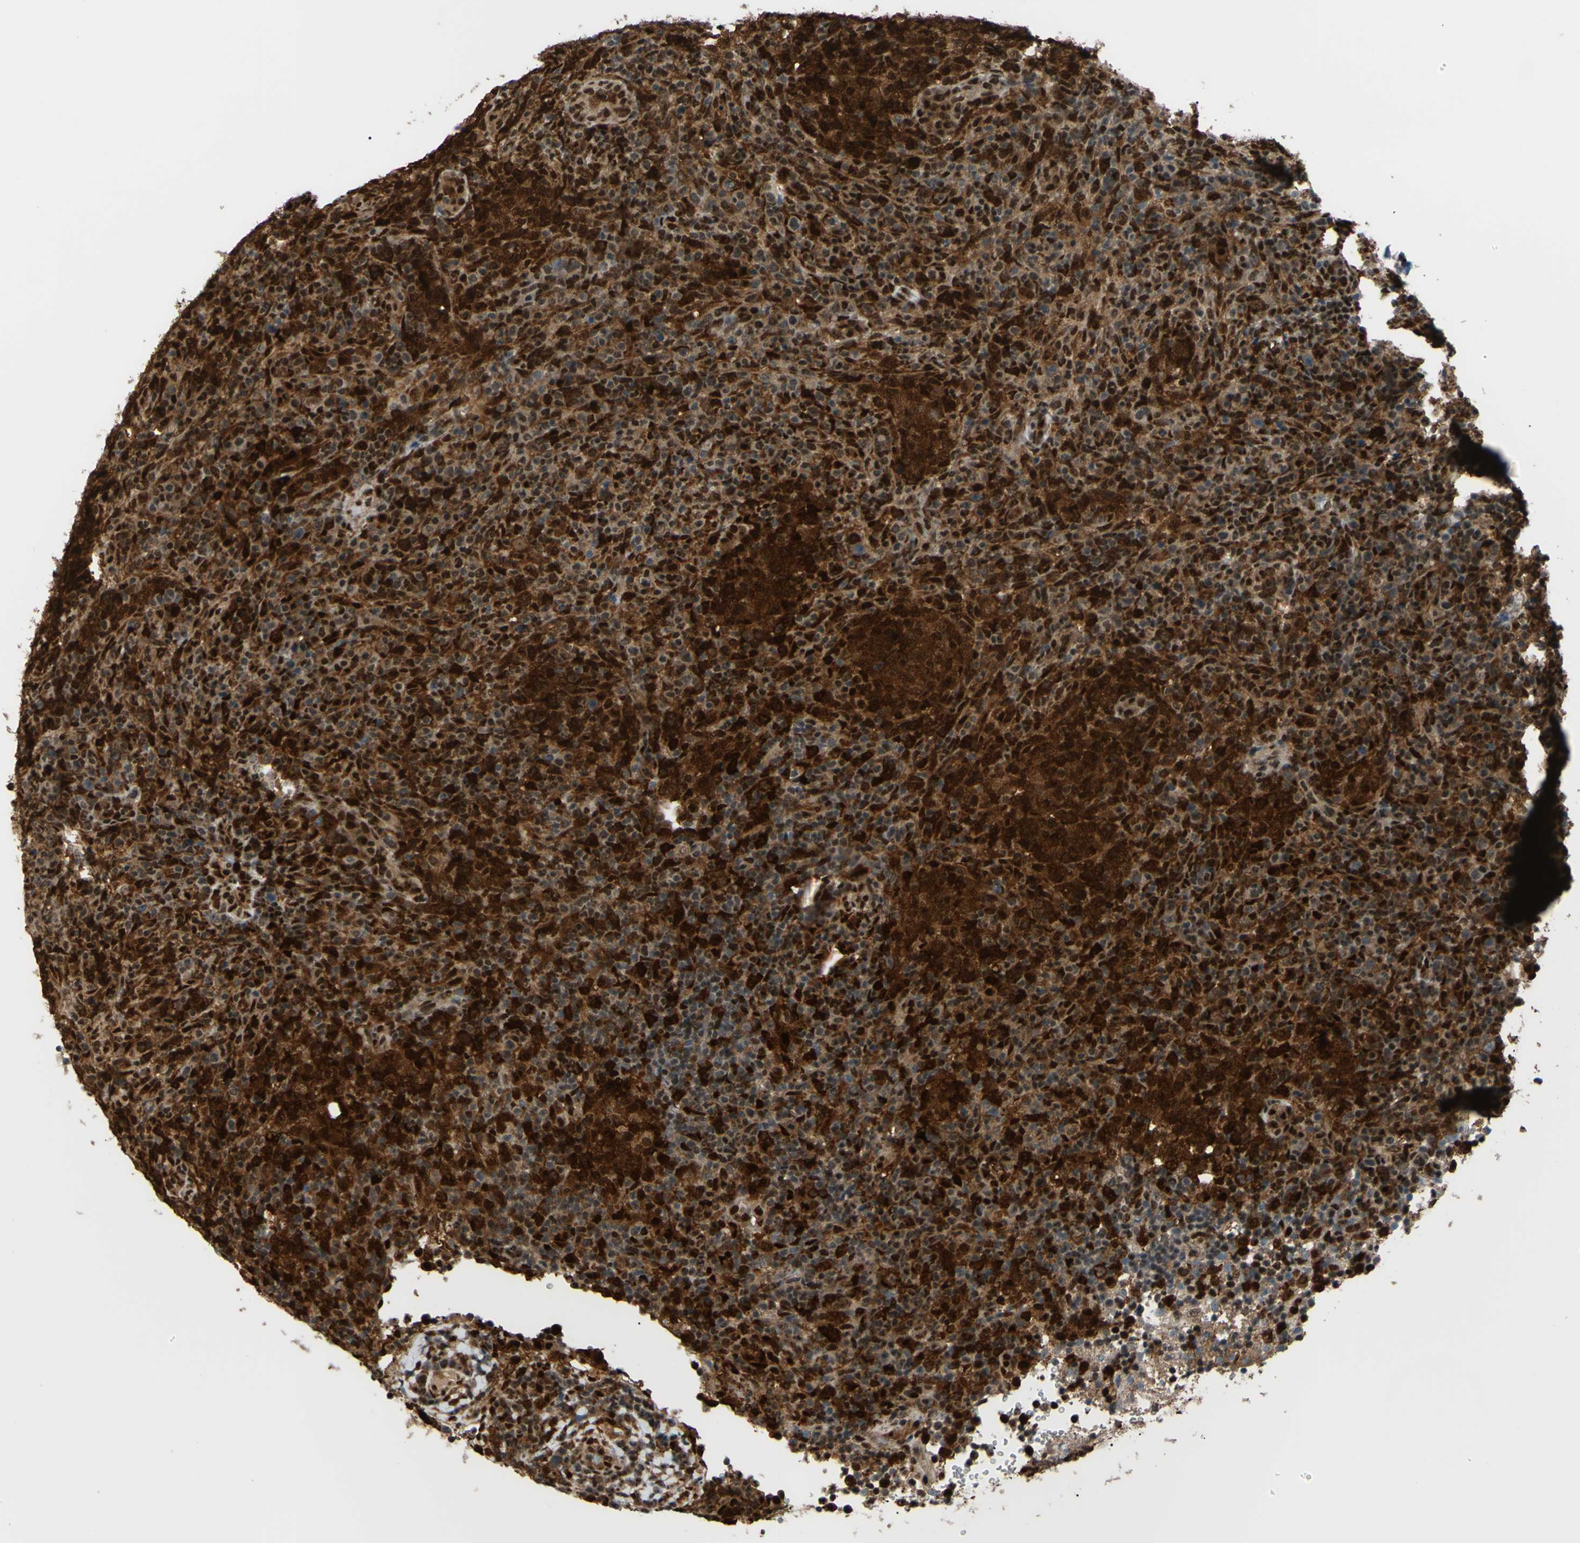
{"staining": {"intensity": "strong", "quantity": ">75%", "location": "cytoplasmic/membranous,nuclear"}, "tissue": "lymphoma", "cell_type": "Tumor cells", "image_type": "cancer", "snomed": [{"axis": "morphology", "description": "Malignant lymphoma, non-Hodgkin's type, High grade"}, {"axis": "topography", "description": "Lymph node"}], "caption": "Lymphoma stained with a protein marker demonstrates strong staining in tumor cells.", "gene": "FKBP5", "patient": {"sex": "female", "age": 76}}